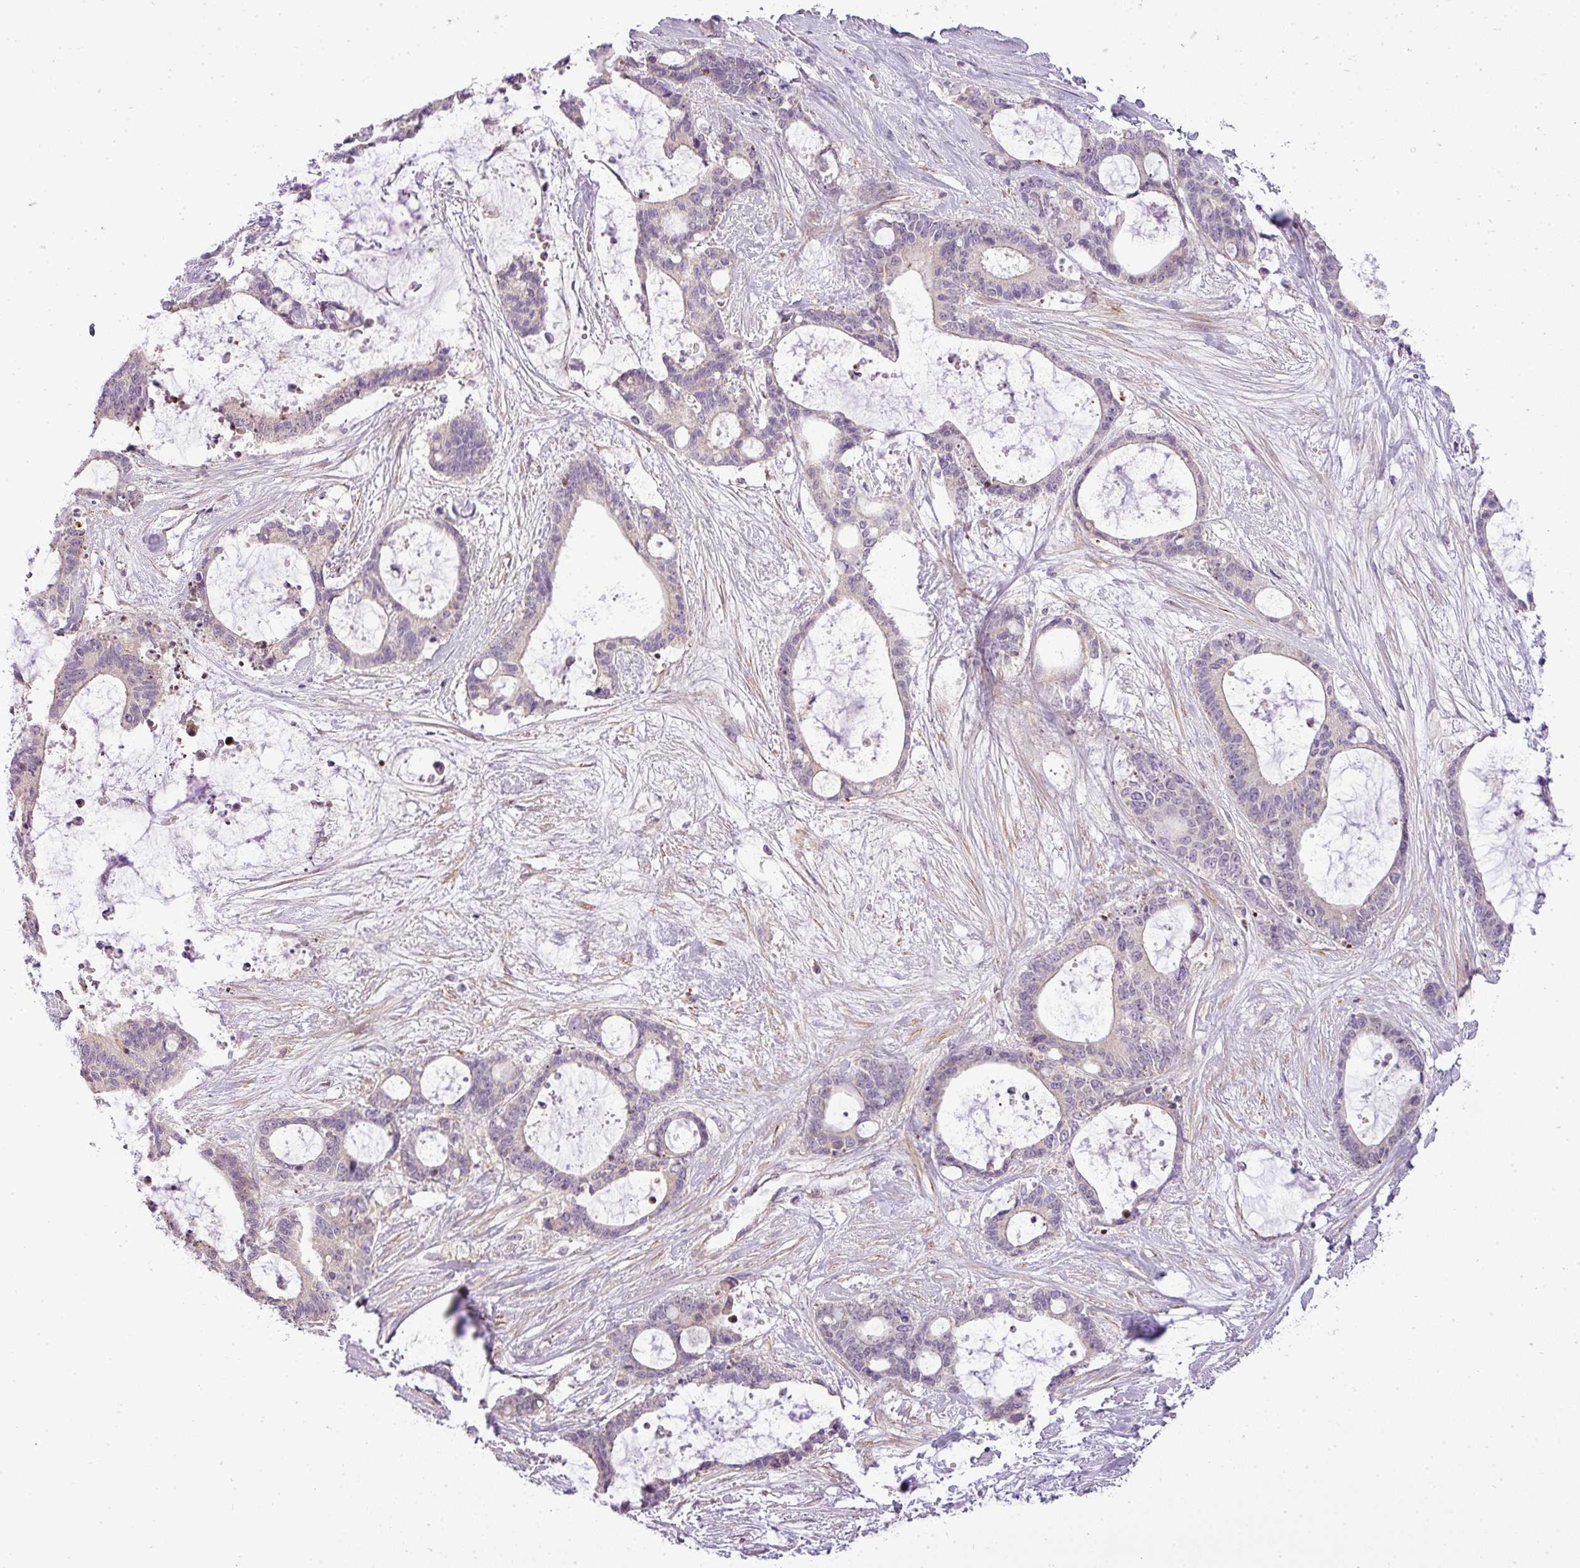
{"staining": {"intensity": "negative", "quantity": "none", "location": "none"}, "tissue": "liver cancer", "cell_type": "Tumor cells", "image_type": "cancer", "snomed": [{"axis": "morphology", "description": "Normal tissue, NOS"}, {"axis": "morphology", "description": "Cholangiocarcinoma"}, {"axis": "topography", "description": "Liver"}, {"axis": "topography", "description": "Peripheral nerve tissue"}], "caption": "This is a histopathology image of immunohistochemistry staining of liver cancer, which shows no staining in tumor cells.", "gene": "ZDHHC1", "patient": {"sex": "female", "age": 73}}